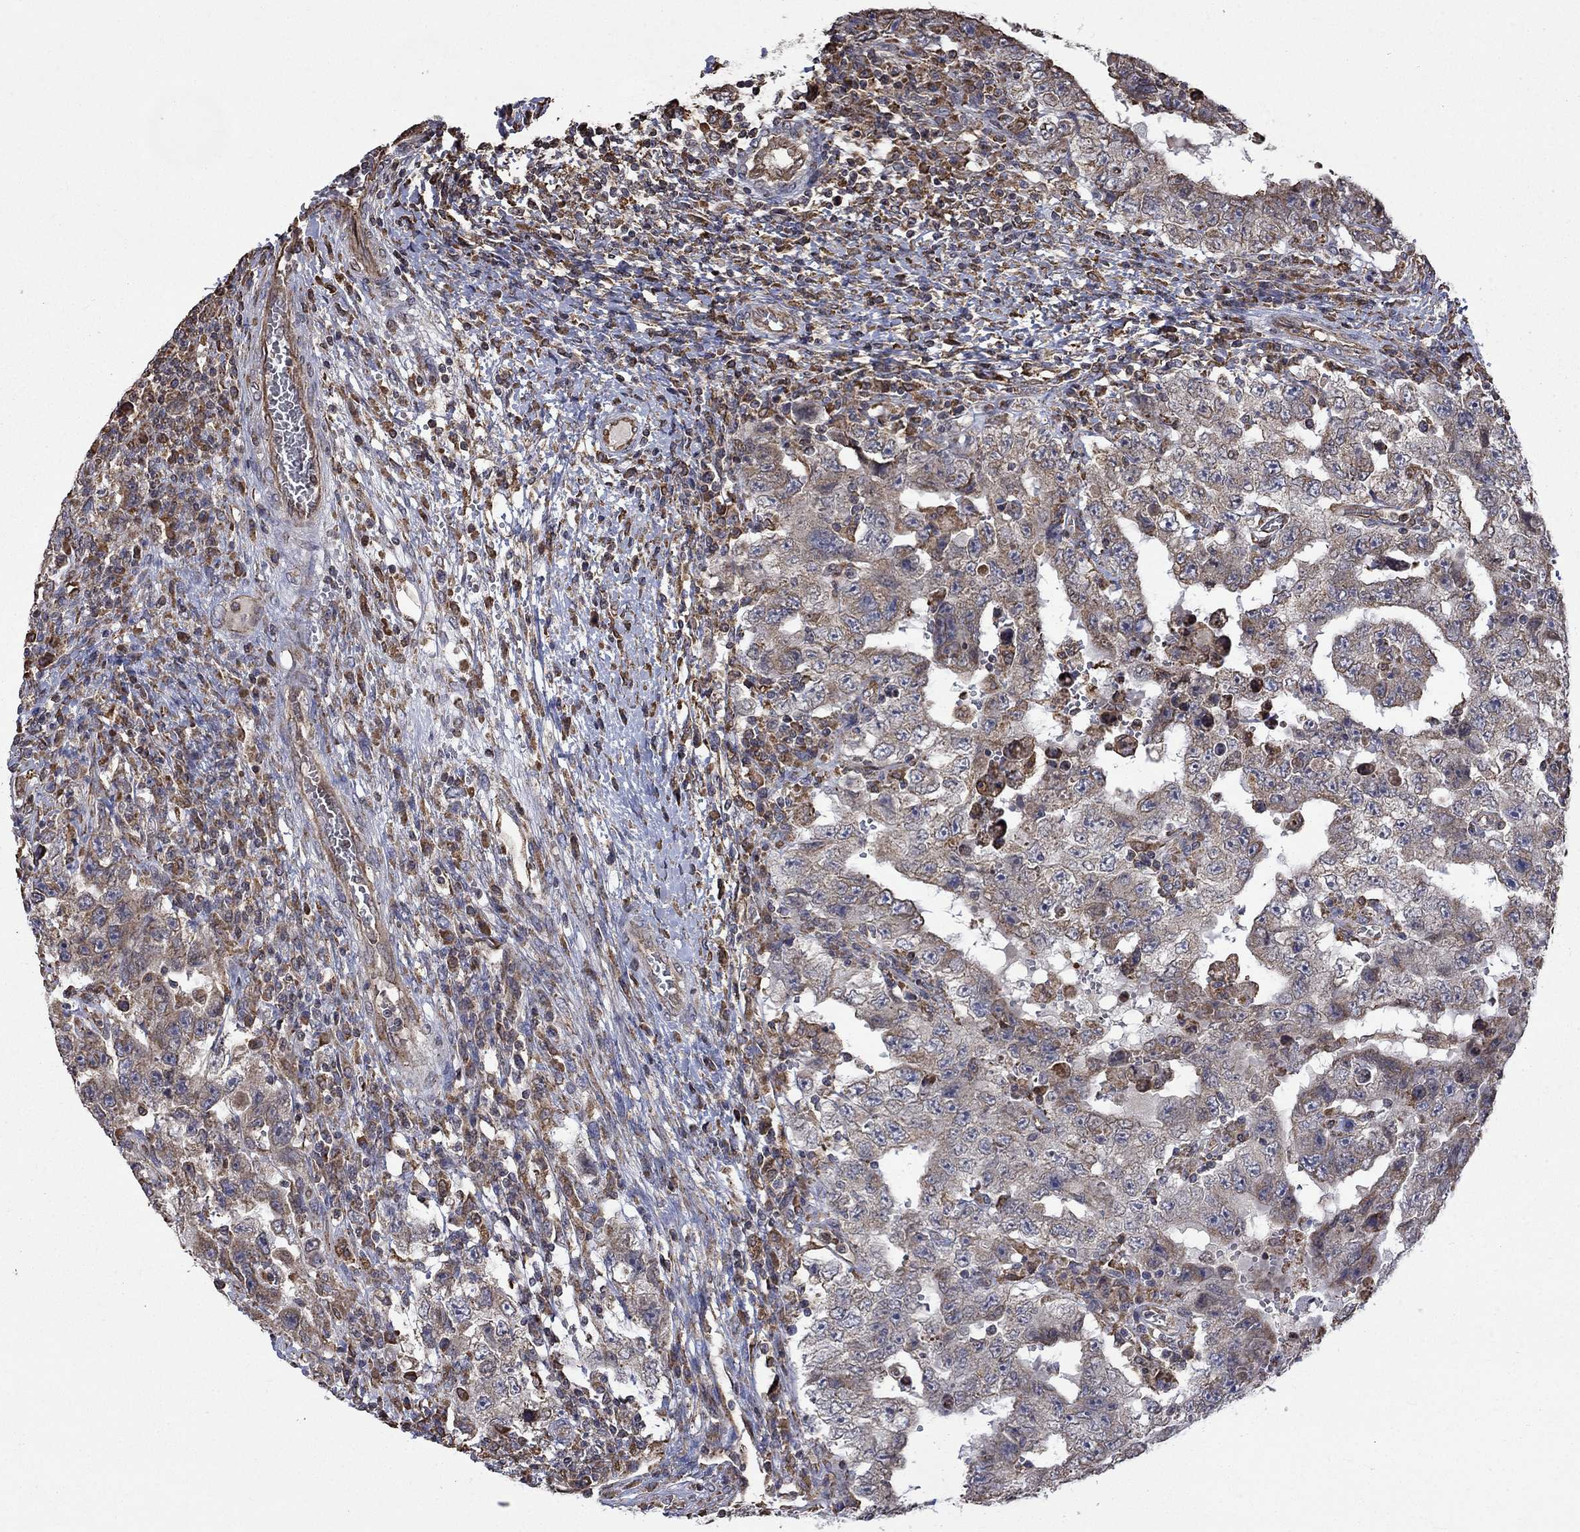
{"staining": {"intensity": "weak", "quantity": "<25%", "location": "cytoplasmic/membranous"}, "tissue": "testis cancer", "cell_type": "Tumor cells", "image_type": "cancer", "snomed": [{"axis": "morphology", "description": "Carcinoma, Embryonal, NOS"}, {"axis": "topography", "description": "Testis"}], "caption": "Testis embryonal carcinoma stained for a protein using immunohistochemistry (IHC) displays no expression tumor cells.", "gene": "ESRRA", "patient": {"sex": "male", "age": 26}}